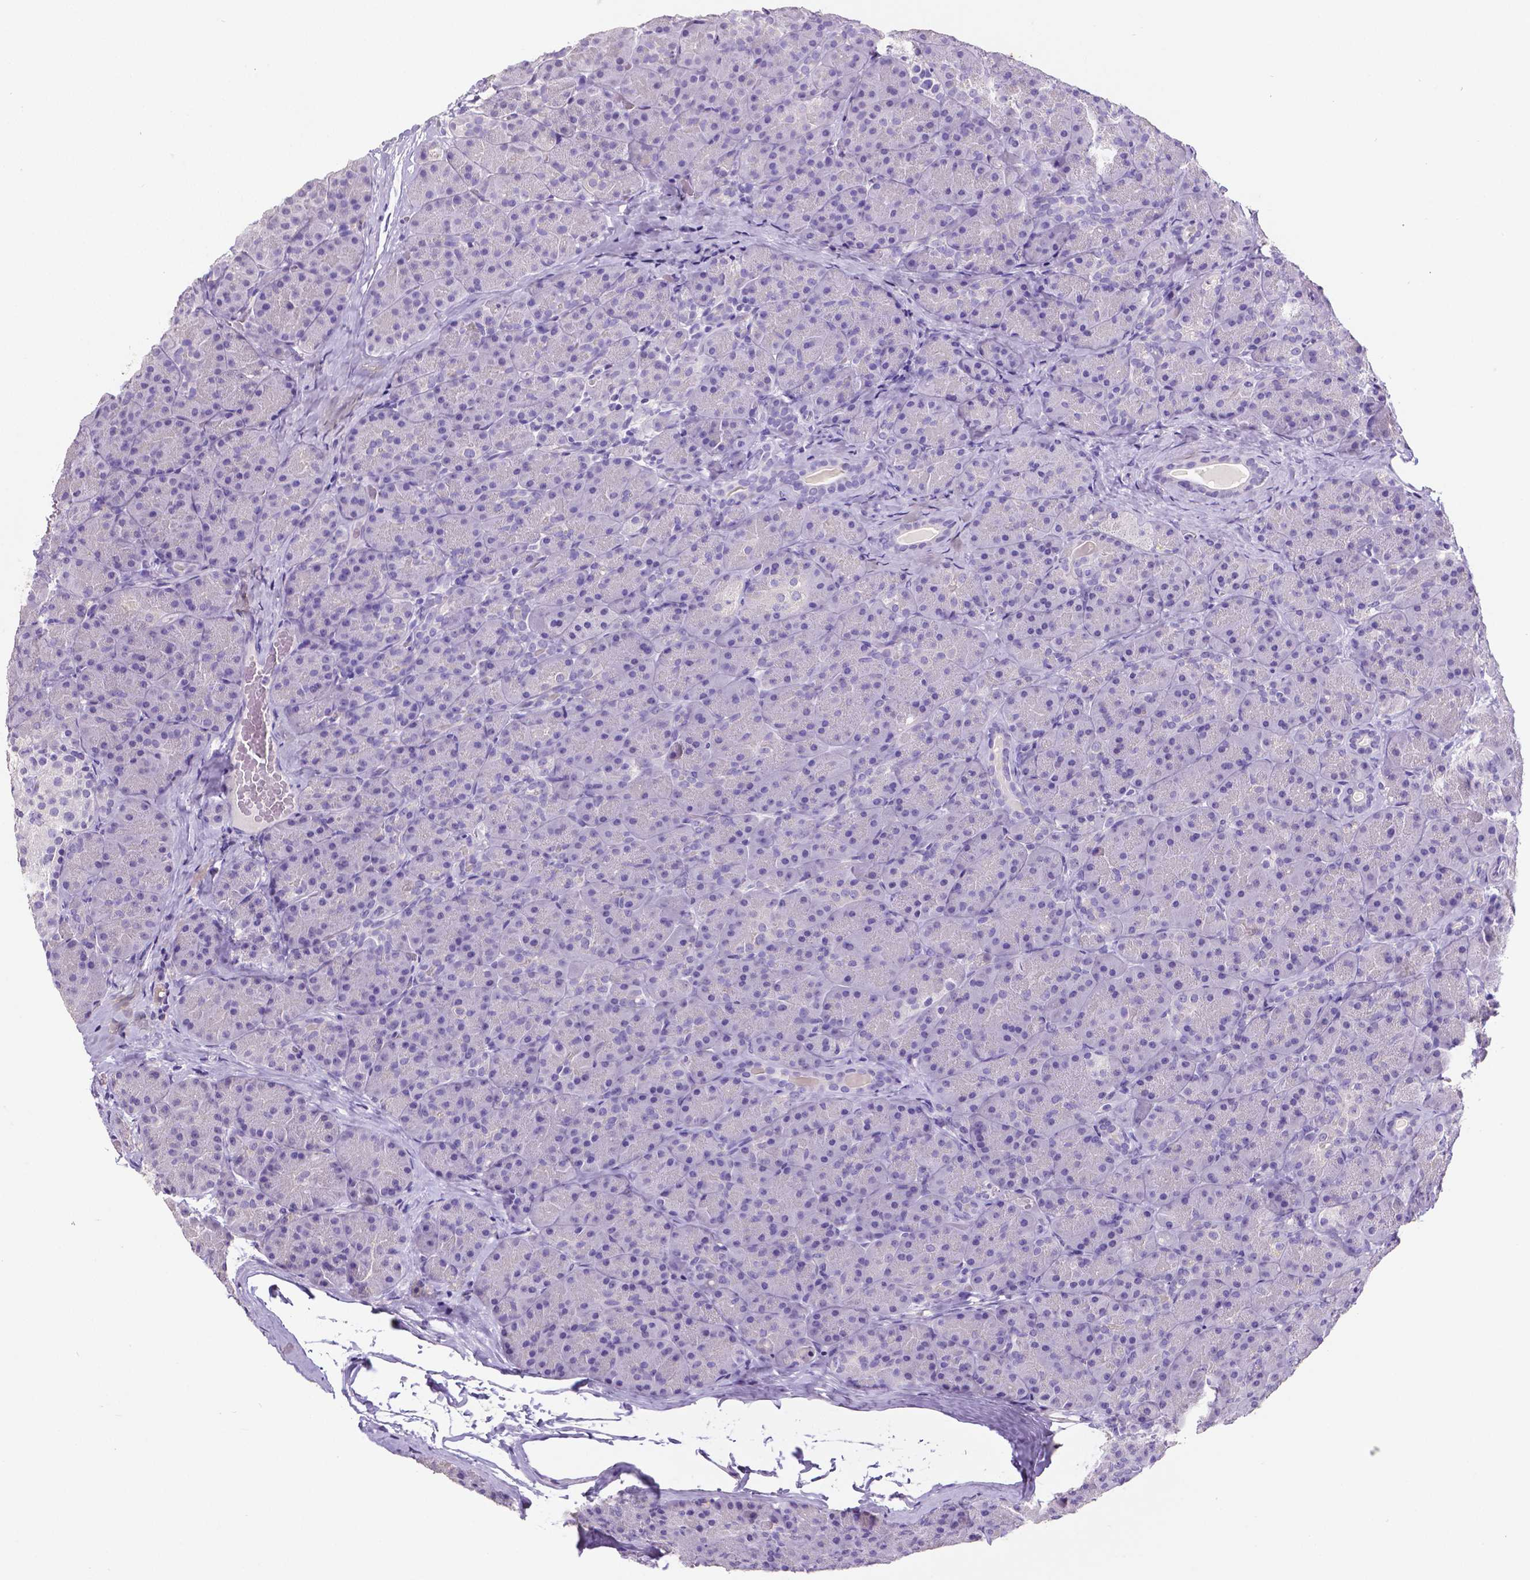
{"staining": {"intensity": "negative", "quantity": "none", "location": "none"}, "tissue": "pancreas", "cell_type": "Exocrine glandular cells", "image_type": "normal", "snomed": [{"axis": "morphology", "description": "Normal tissue, NOS"}, {"axis": "topography", "description": "Pancreas"}], "caption": "Immunohistochemical staining of benign pancreas shows no significant positivity in exocrine glandular cells.", "gene": "SATB2", "patient": {"sex": "male", "age": 57}}